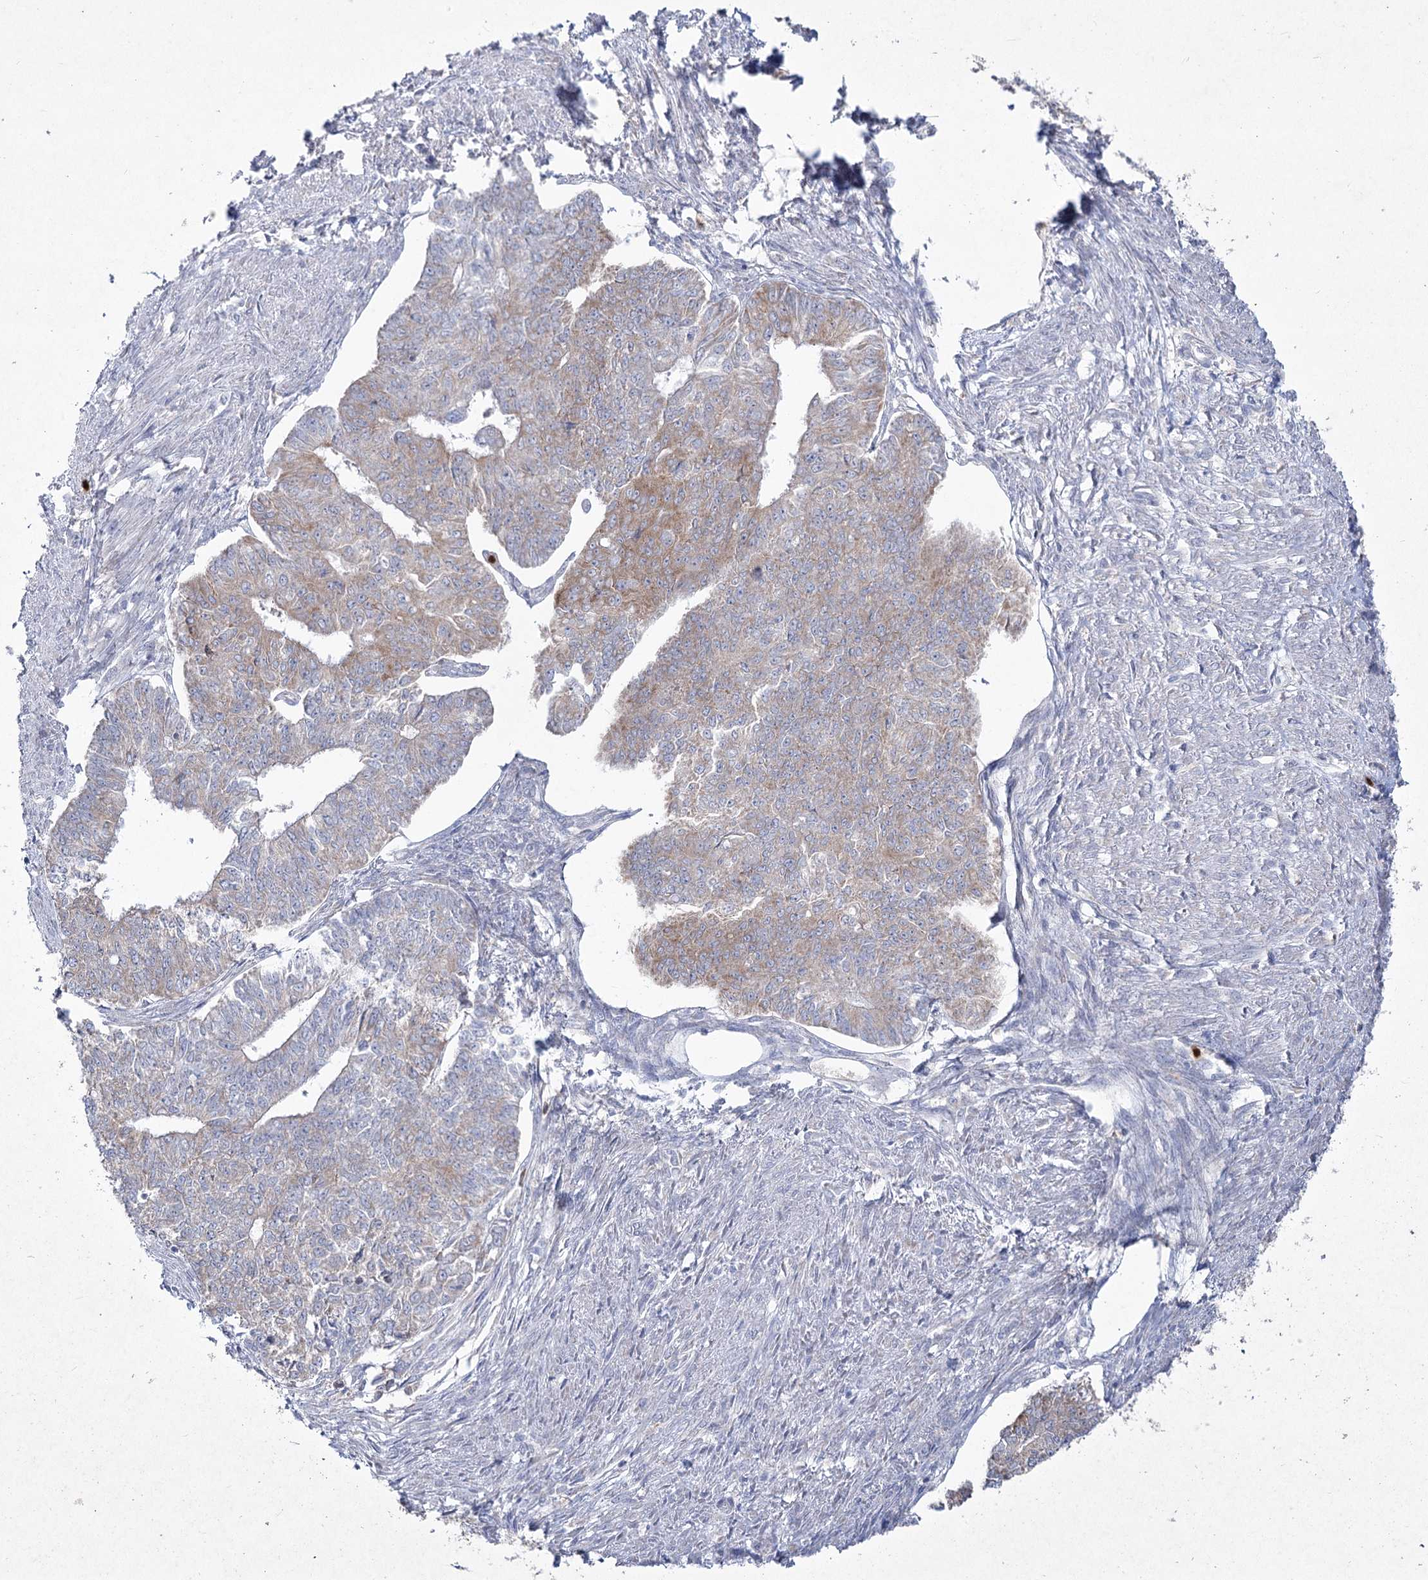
{"staining": {"intensity": "moderate", "quantity": "<25%", "location": "cytoplasmic/membranous"}, "tissue": "endometrial cancer", "cell_type": "Tumor cells", "image_type": "cancer", "snomed": [{"axis": "morphology", "description": "Adenocarcinoma, NOS"}, {"axis": "topography", "description": "Endometrium"}], "caption": "A brown stain highlights moderate cytoplasmic/membranous expression of a protein in human endometrial cancer tumor cells. (Brightfield microscopy of DAB IHC at high magnification).", "gene": "NIPAL4", "patient": {"sex": "female", "age": 32}}